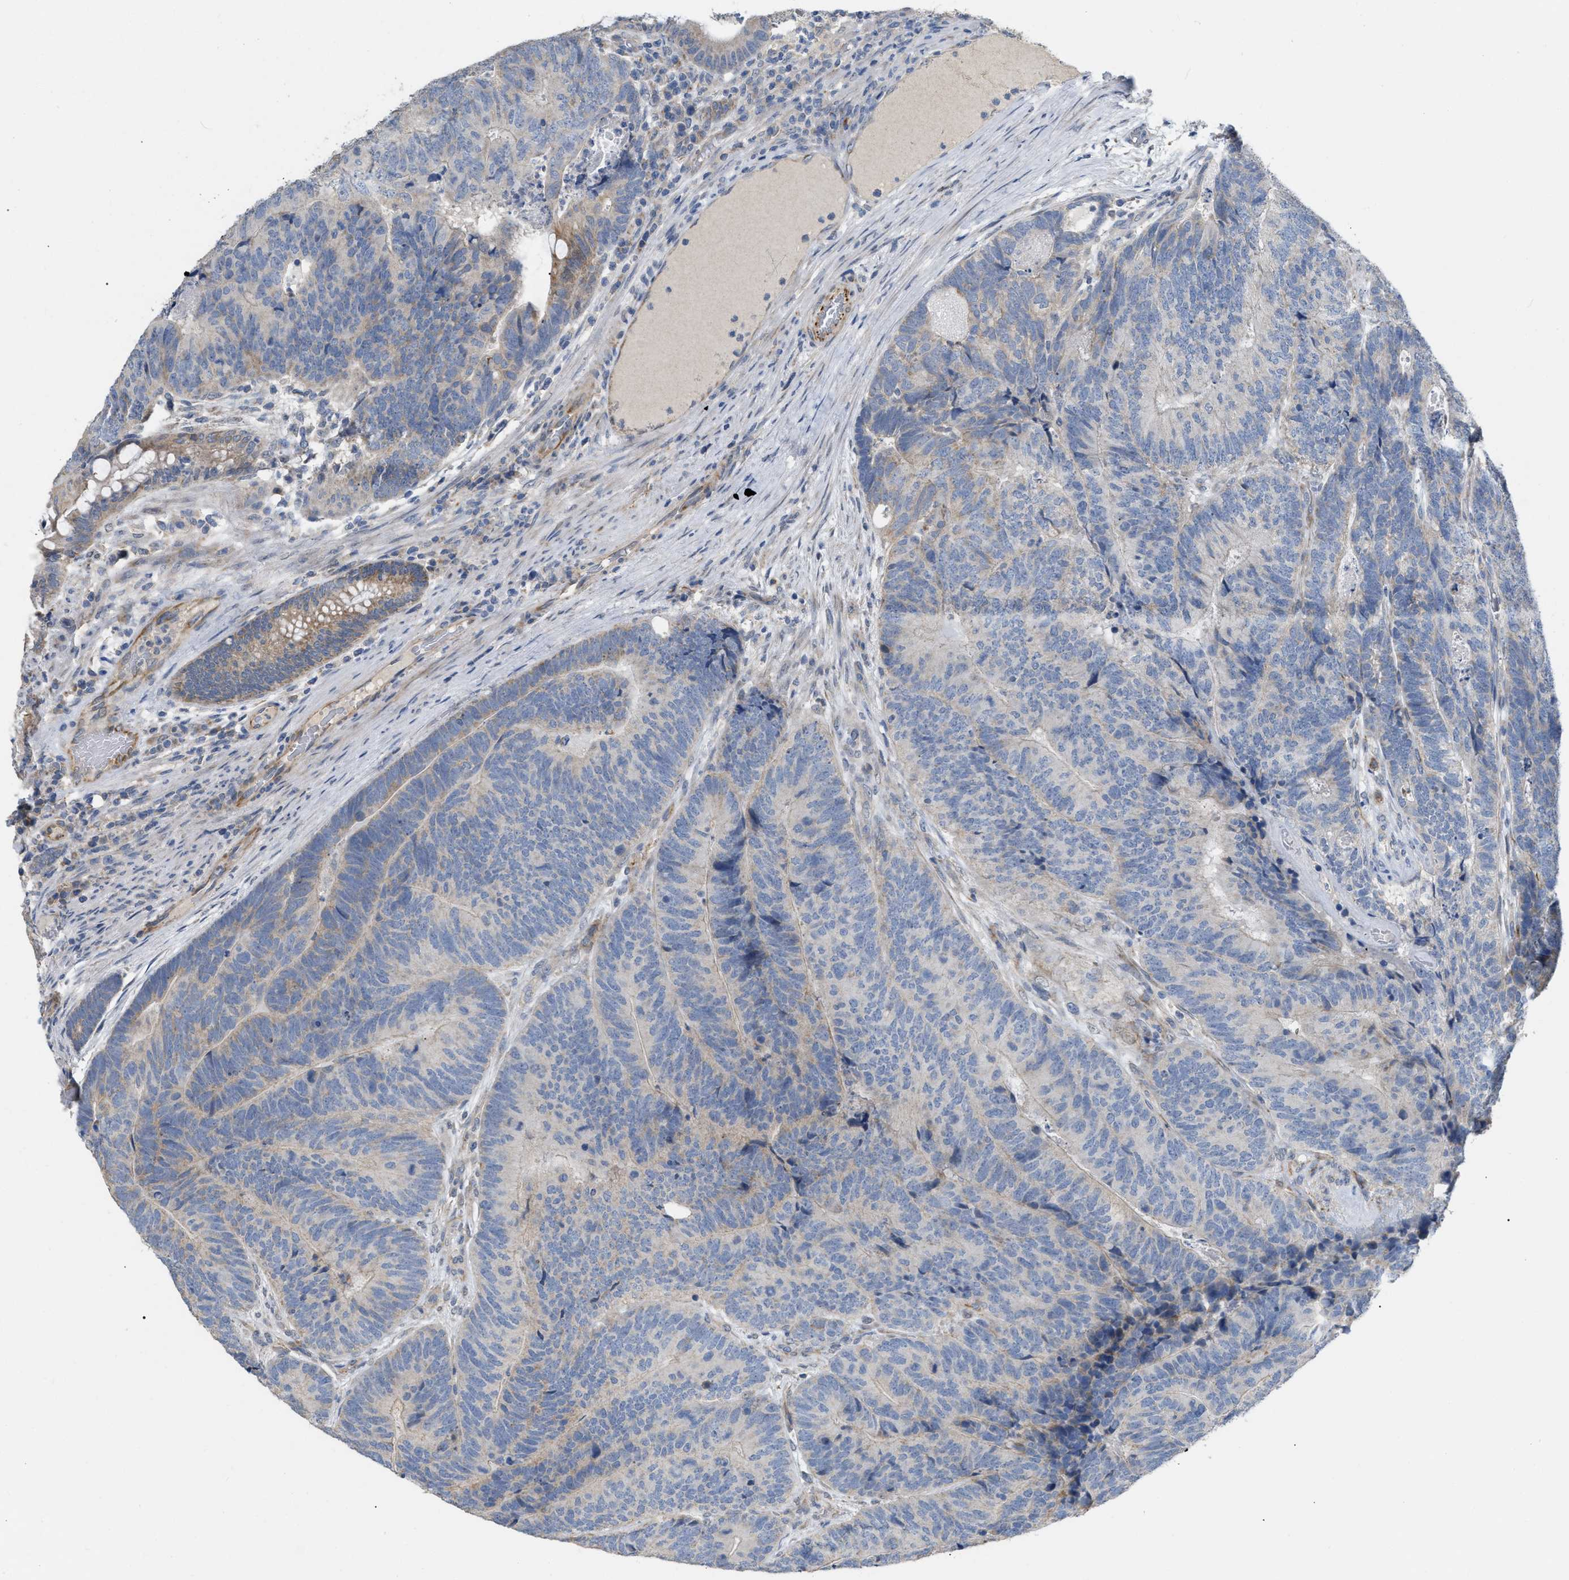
{"staining": {"intensity": "weak", "quantity": "<25%", "location": "cytoplasmic/membranous"}, "tissue": "colorectal cancer", "cell_type": "Tumor cells", "image_type": "cancer", "snomed": [{"axis": "morphology", "description": "Adenocarcinoma, NOS"}, {"axis": "topography", "description": "Colon"}], "caption": "There is no significant positivity in tumor cells of colorectal cancer.", "gene": "DHX58", "patient": {"sex": "female", "age": 67}}